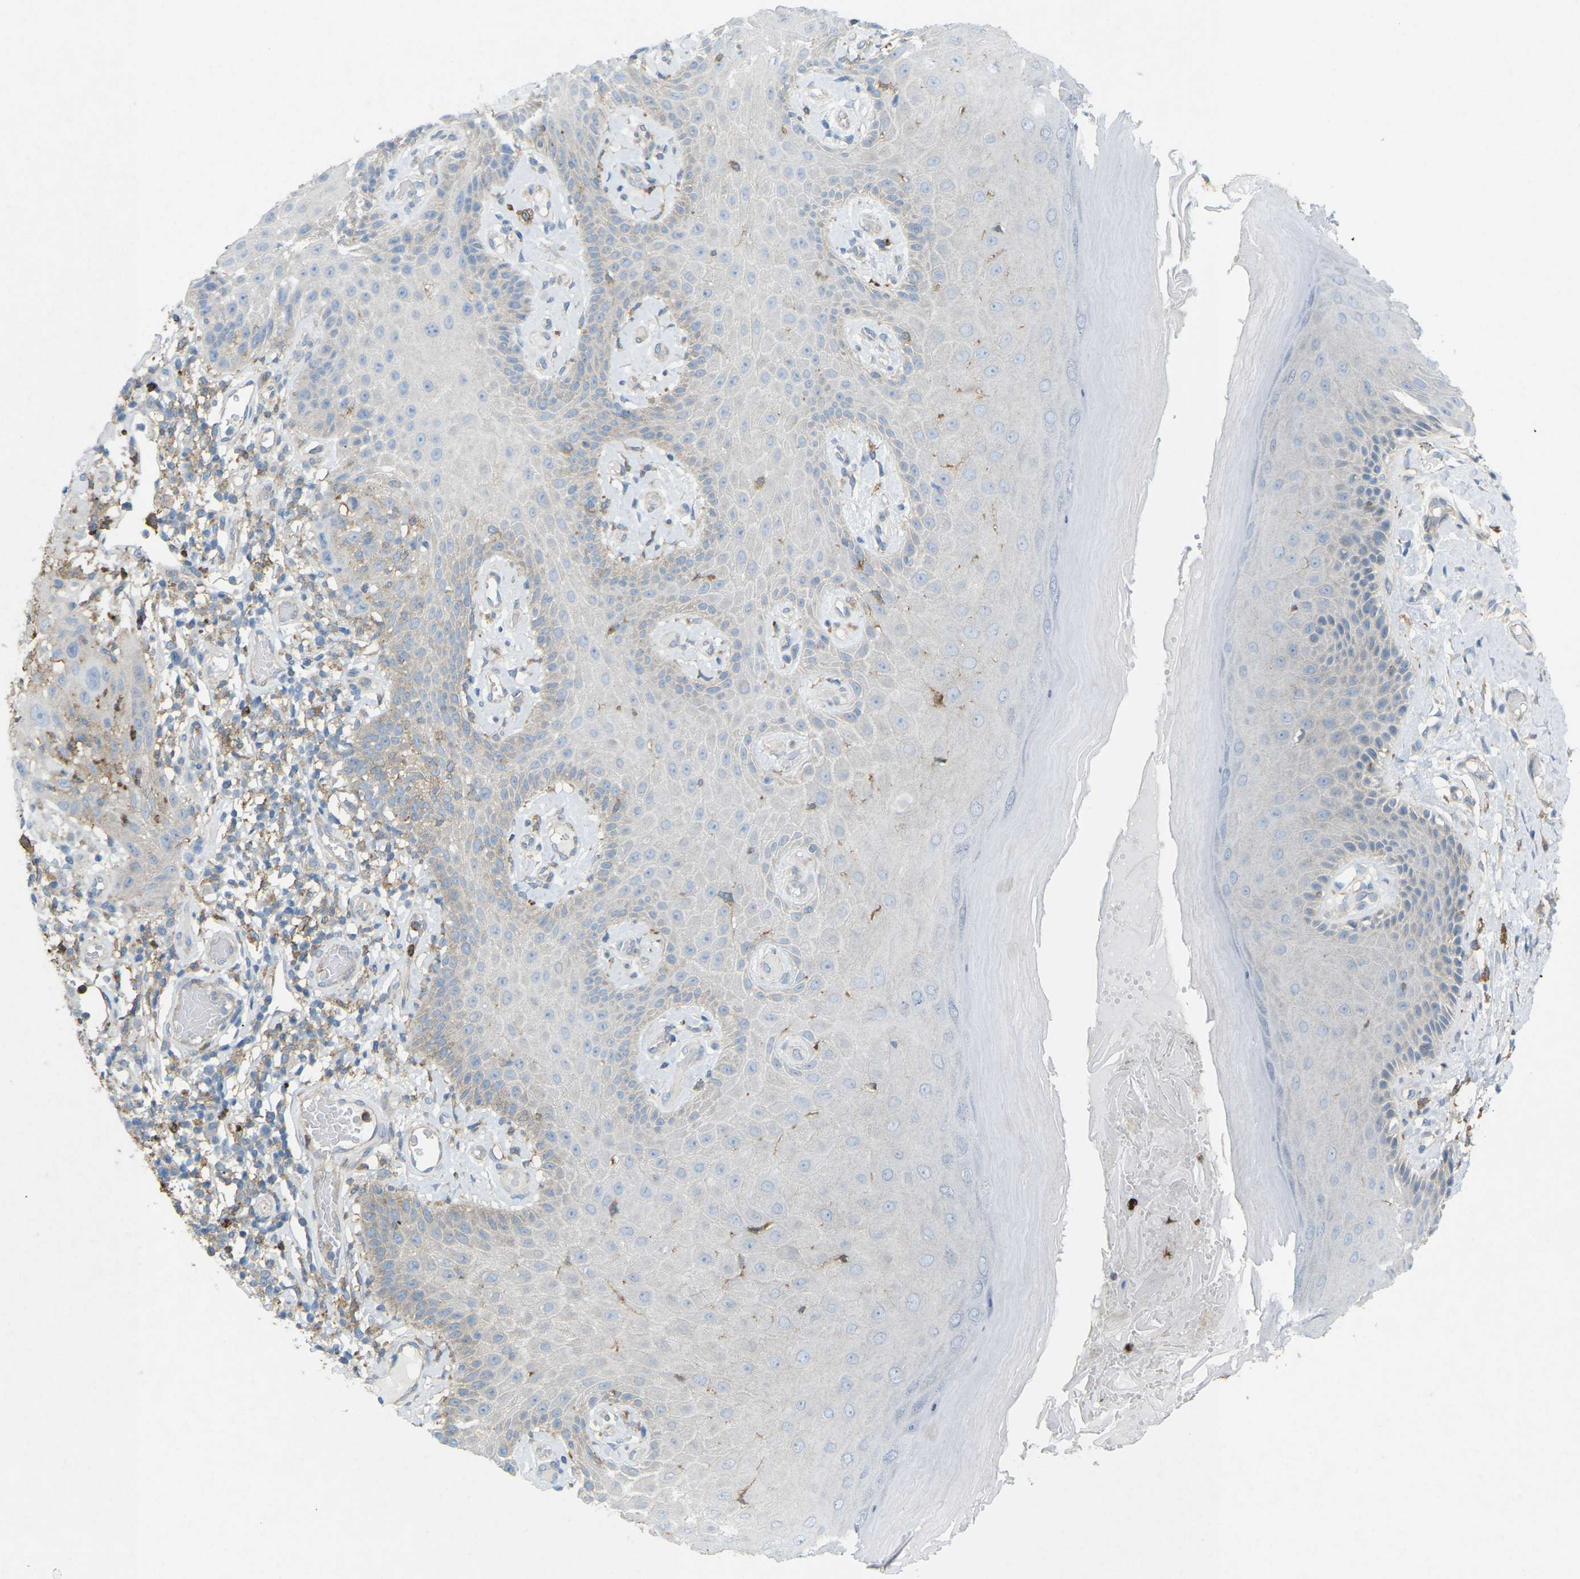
{"staining": {"intensity": "negative", "quantity": "none", "location": "none"}, "tissue": "skin", "cell_type": "Epidermal cells", "image_type": "normal", "snomed": [{"axis": "morphology", "description": "Normal tissue, NOS"}, {"axis": "topography", "description": "Vulva"}], "caption": "High magnification brightfield microscopy of unremarkable skin stained with DAB (brown) and counterstained with hematoxylin (blue): epidermal cells show no significant positivity. The staining was performed using DAB to visualize the protein expression in brown, while the nuclei were stained in blue with hematoxylin (Magnification: 20x).", "gene": "STK11", "patient": {"sex": "female", "age": 73}}